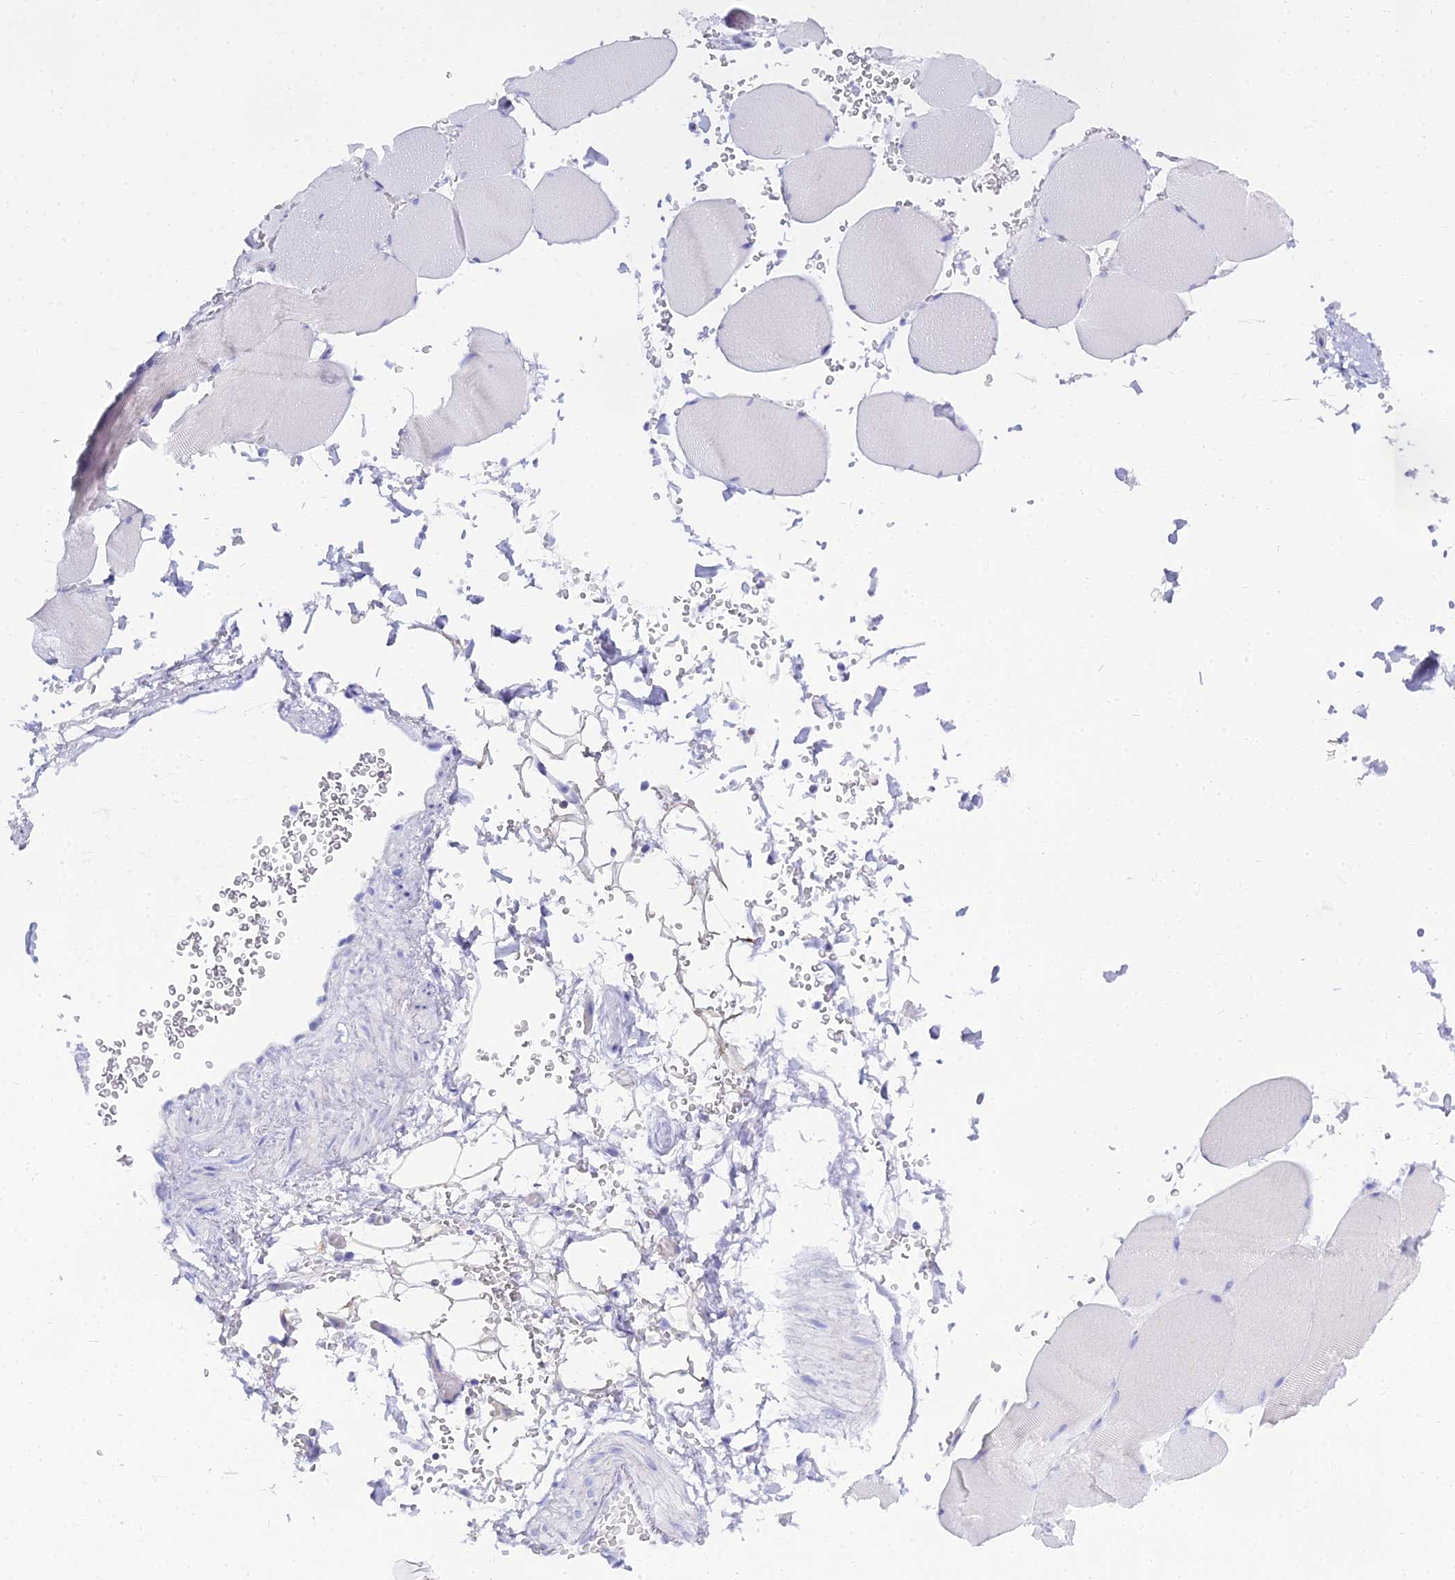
{"staining": {"intensity": "negative", "quantity": "none", "location": "none"}, "tissue": "skeletal muscle", "cell_type": "Myocytes", "image_type": "normal", "snomed": [{"axis": "morphology", "description": "Normal tissue, NOS"}, {"axis": "topography", "description": "Skeletal muscle"}, {"axis": "topography", "description": "Head-Neck"}], "caption": "Protein analysis of benign skeletal muscle displays no significant expression in myocytes.", "gene": "CD5", "patient": {"sex": "male", "age": 66}}